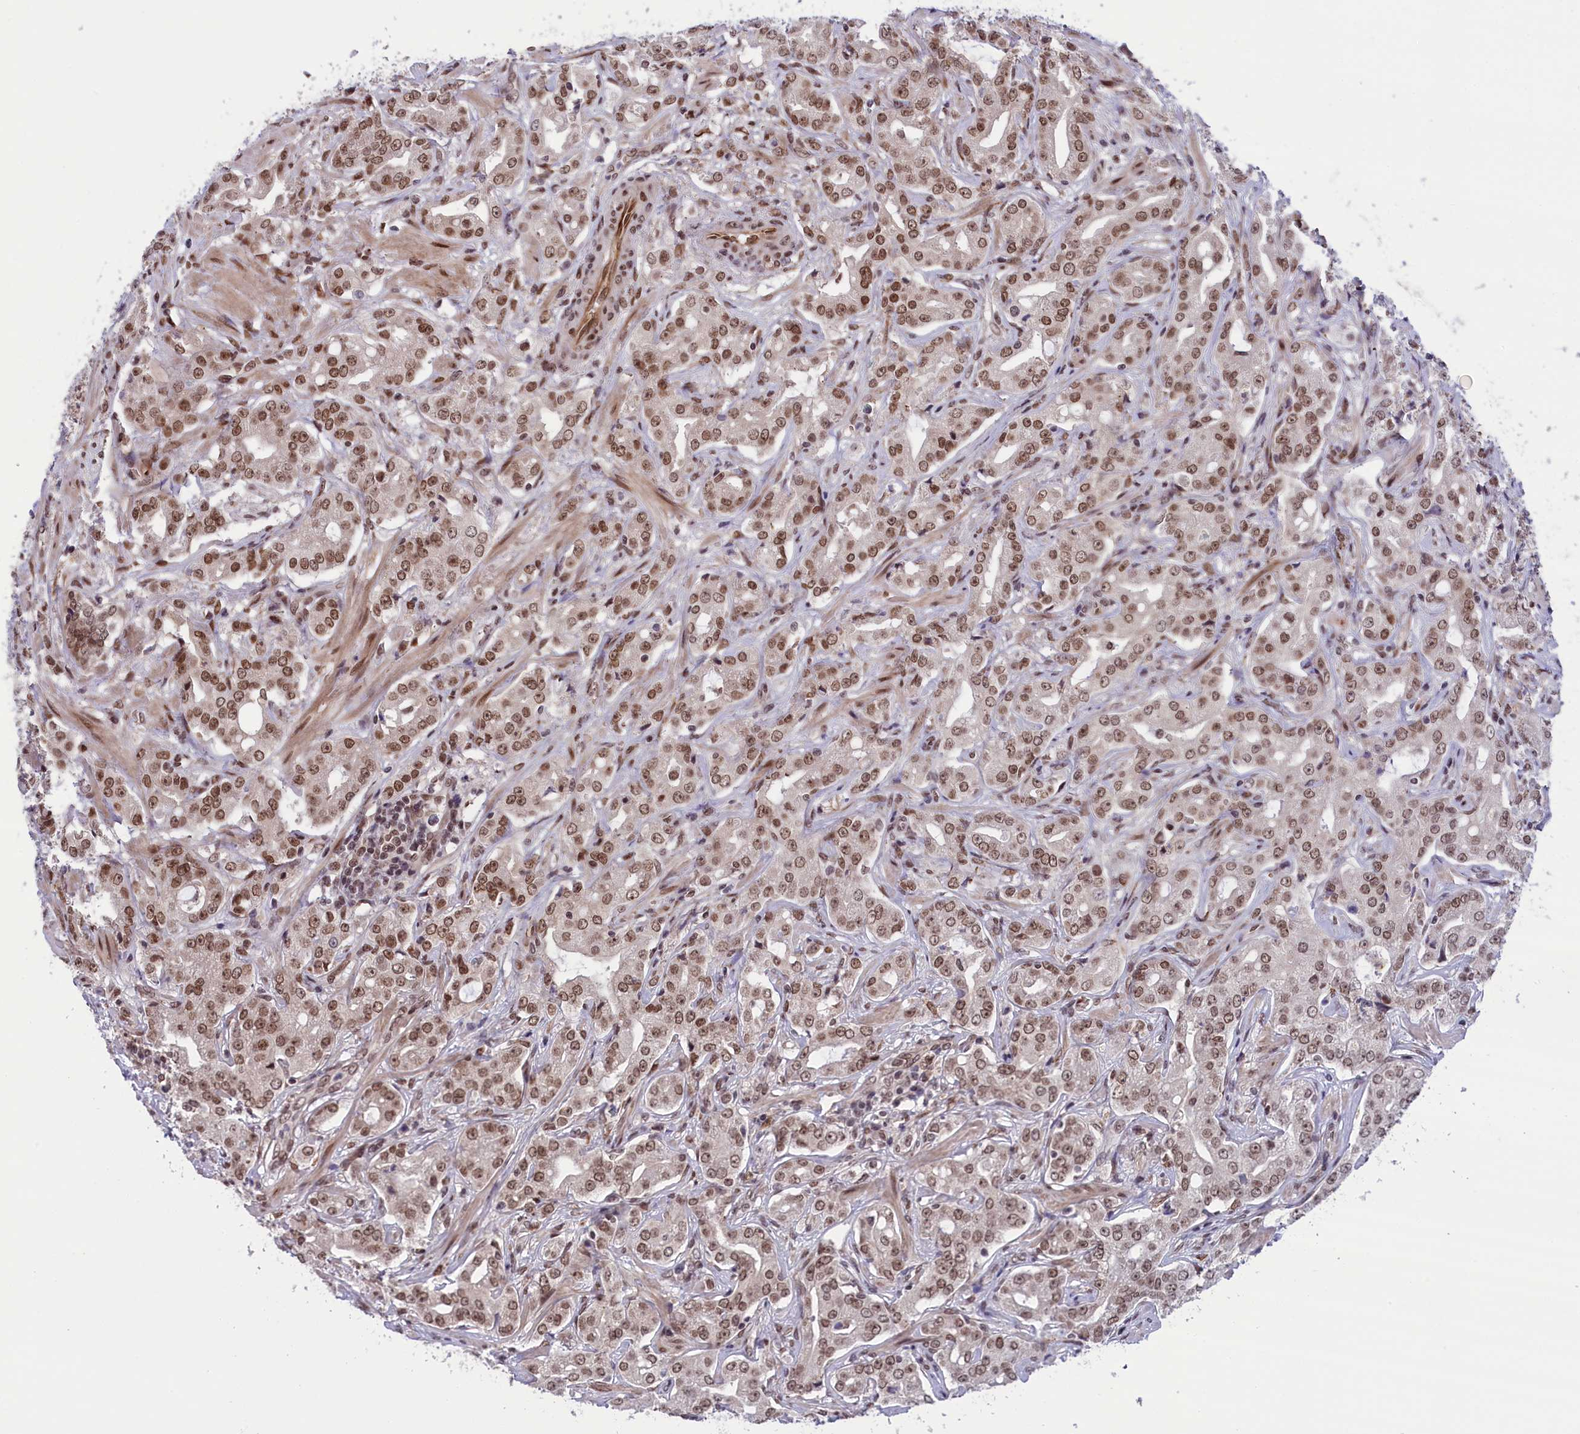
{"staining": {"intensity": "moderate", "quantity": ">75%", "location": "nuclear"}, "tissue": "prostate cancer", "cell_type": "Tumor cells", "image_type": "cancer", "snomed": [{"axis": "morphology", "description": "Adenocarcinoma, High grade"}, {"axis": "topography", "description": "Prostate"}], "caption": "High-grade adenocarcinoma (prostate) stained with DAB immunohistochemistry shows medium levels of moderate nuclear positivity in about >75% of tumor cells.", "gene": "MPHOSPH8", "patient": {"sex": "male", "age": 63}}